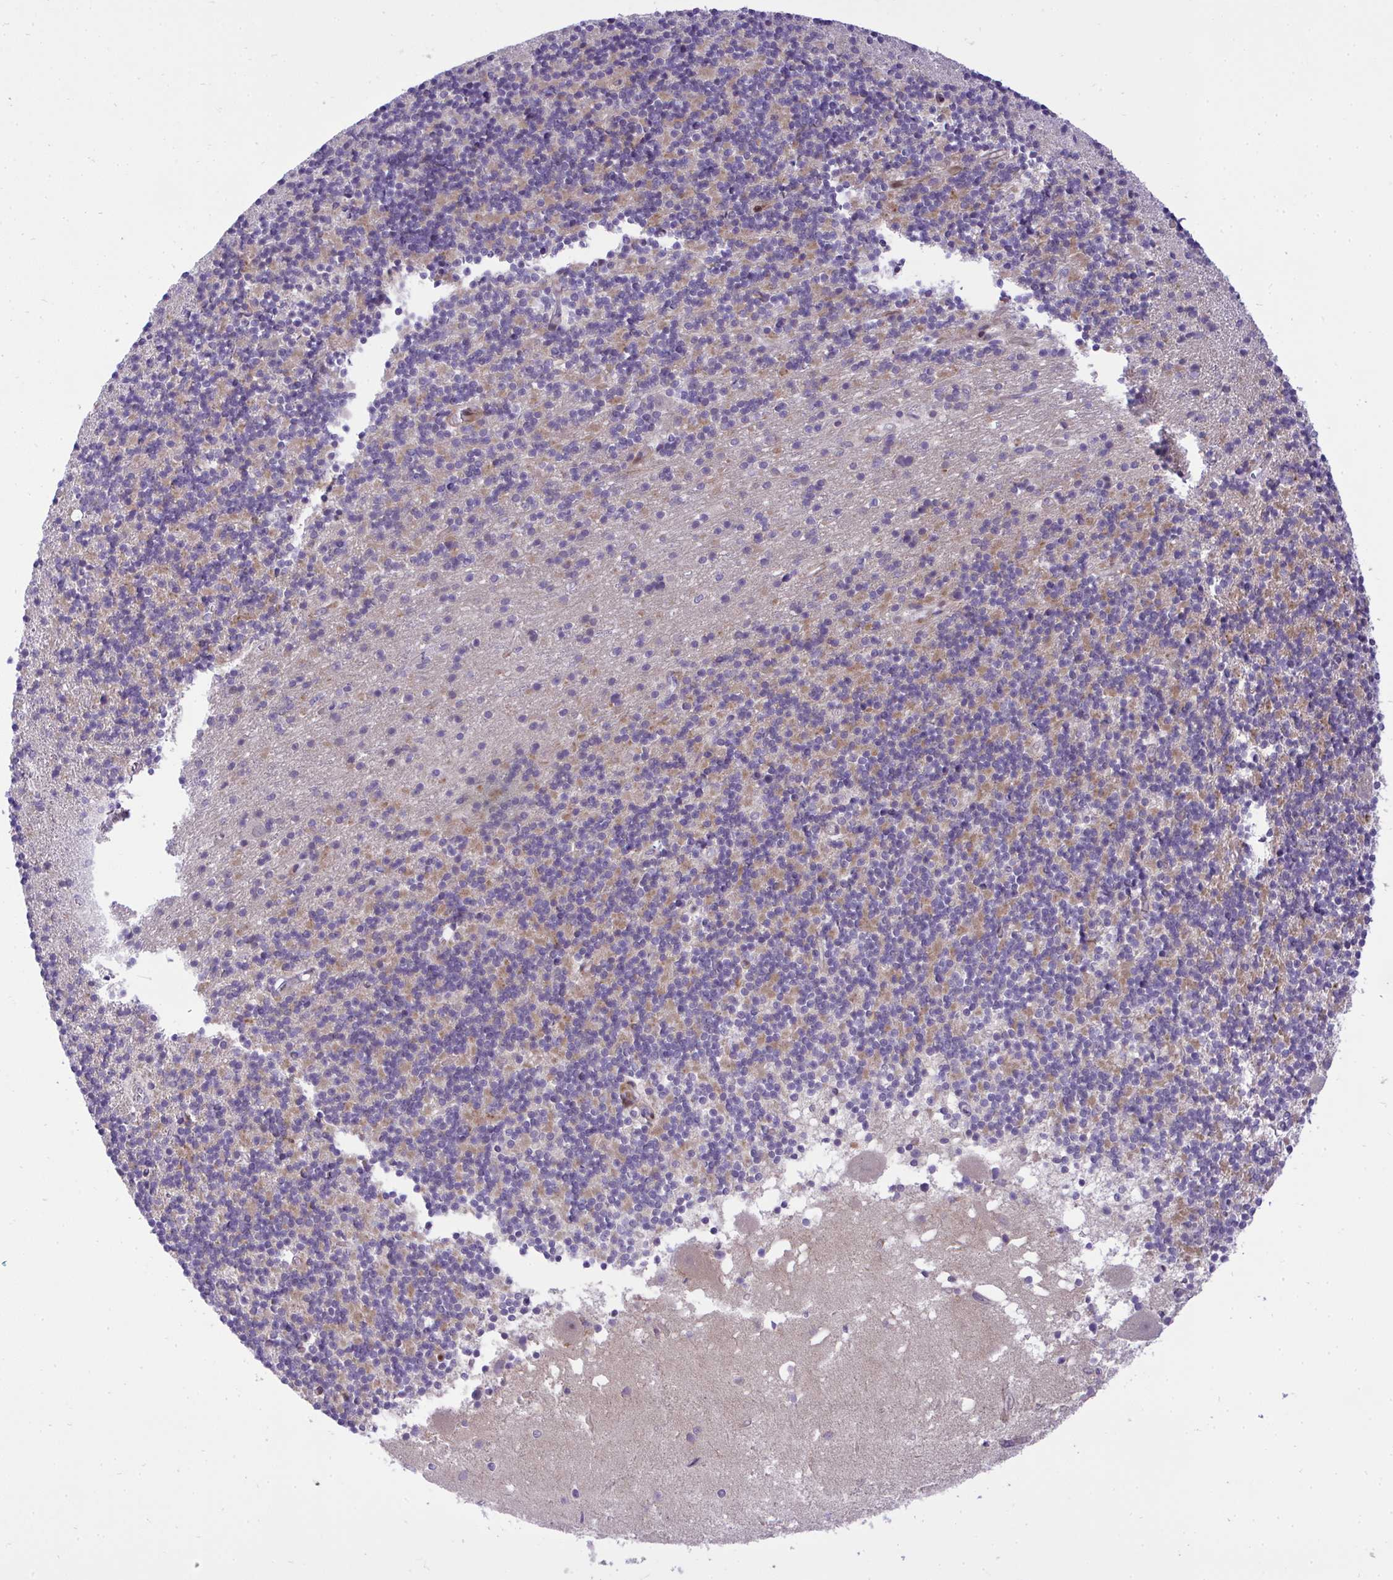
{"staining": {"intensity": "moderate", "quantity": "<25%", "location": "cytoplasmic/membranous"}, "tissue": "cerebellum", "cell_type": "Cells in granular layer", "image_type": "normal", "snomed": [{"axis": "morphology", "description": "Normal tissue, NOS"}, {"axis": "topography", "description": "Cerebellum"}], "caption": "Immunohistochemistry (IHC) (DAB (3,3'-diaminobenzidine)) staining of unremarkable cerebellum displays moderate cytoplasmic/membranous protein expression in about <25% of cells in granular layer. The staining is performed using DAB brown chromogen to label protein expression. The nuclei are counter-stained blue using hematoxylin.", "gene": "CASTOR2", "patient": {"sex": "male", "age": 54}}